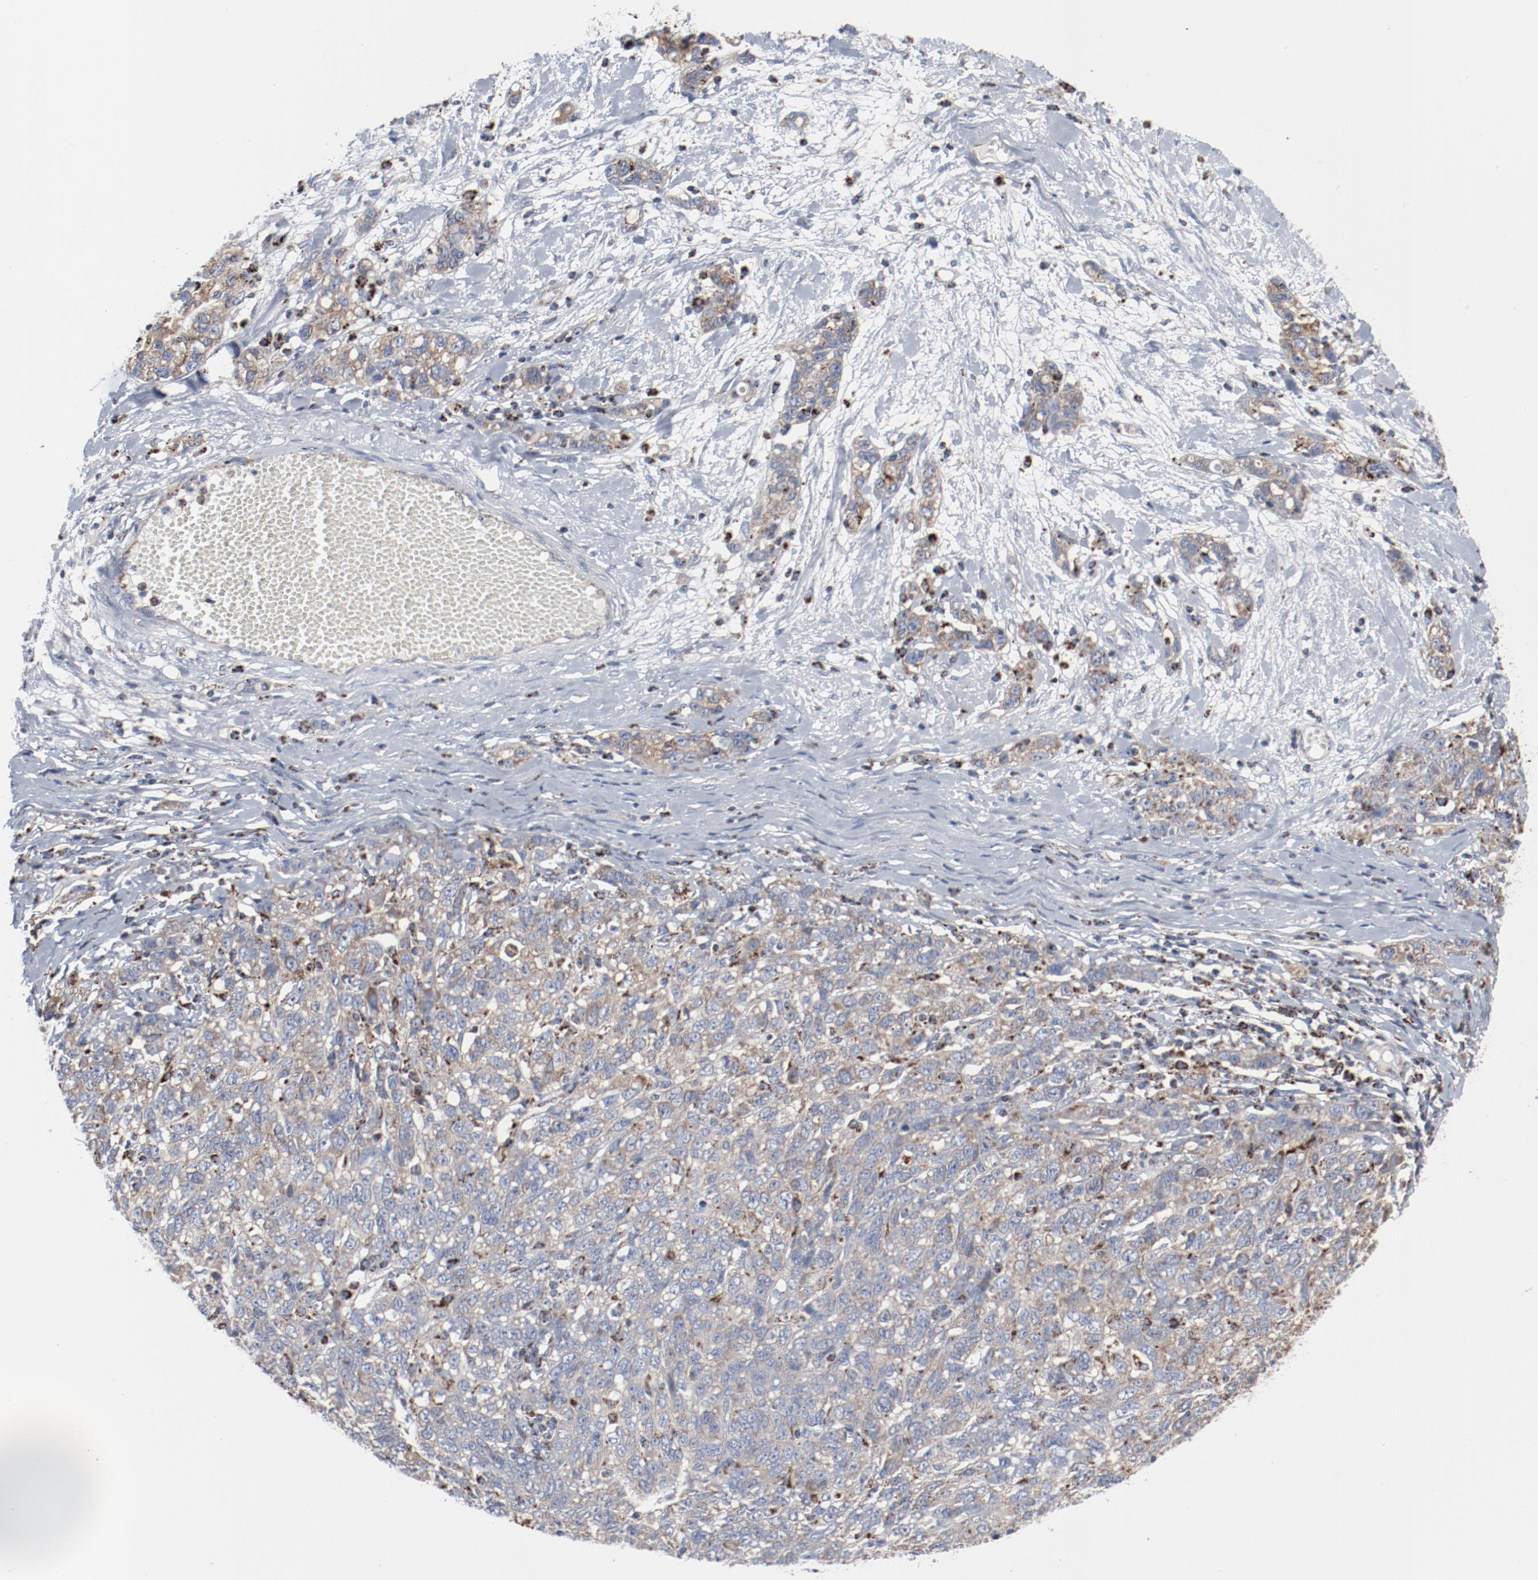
{"staining": {"intensity": "weak", "quantity": ">75%", "location": "cytoplasmic/membranous"}, "tissue": "ovarian cancer", "cell_type": "Tumor cells", "image_type": "cancer", "snomed": [{"axis": "morphology", "description": "Cystadenocarcinoma, serous, NOS"}, {"axis": "topography", "description": "Ovary"}], "caption": "Immunohistochemistry (IHC) of ovarian serous cystadenocarcinoma exhibits low levels of weak cytoplasmic/membranous expression in approximately >75% of tumor cells.", "gene": "SETD3", "patient": {"sex": "female", "age": 71}}